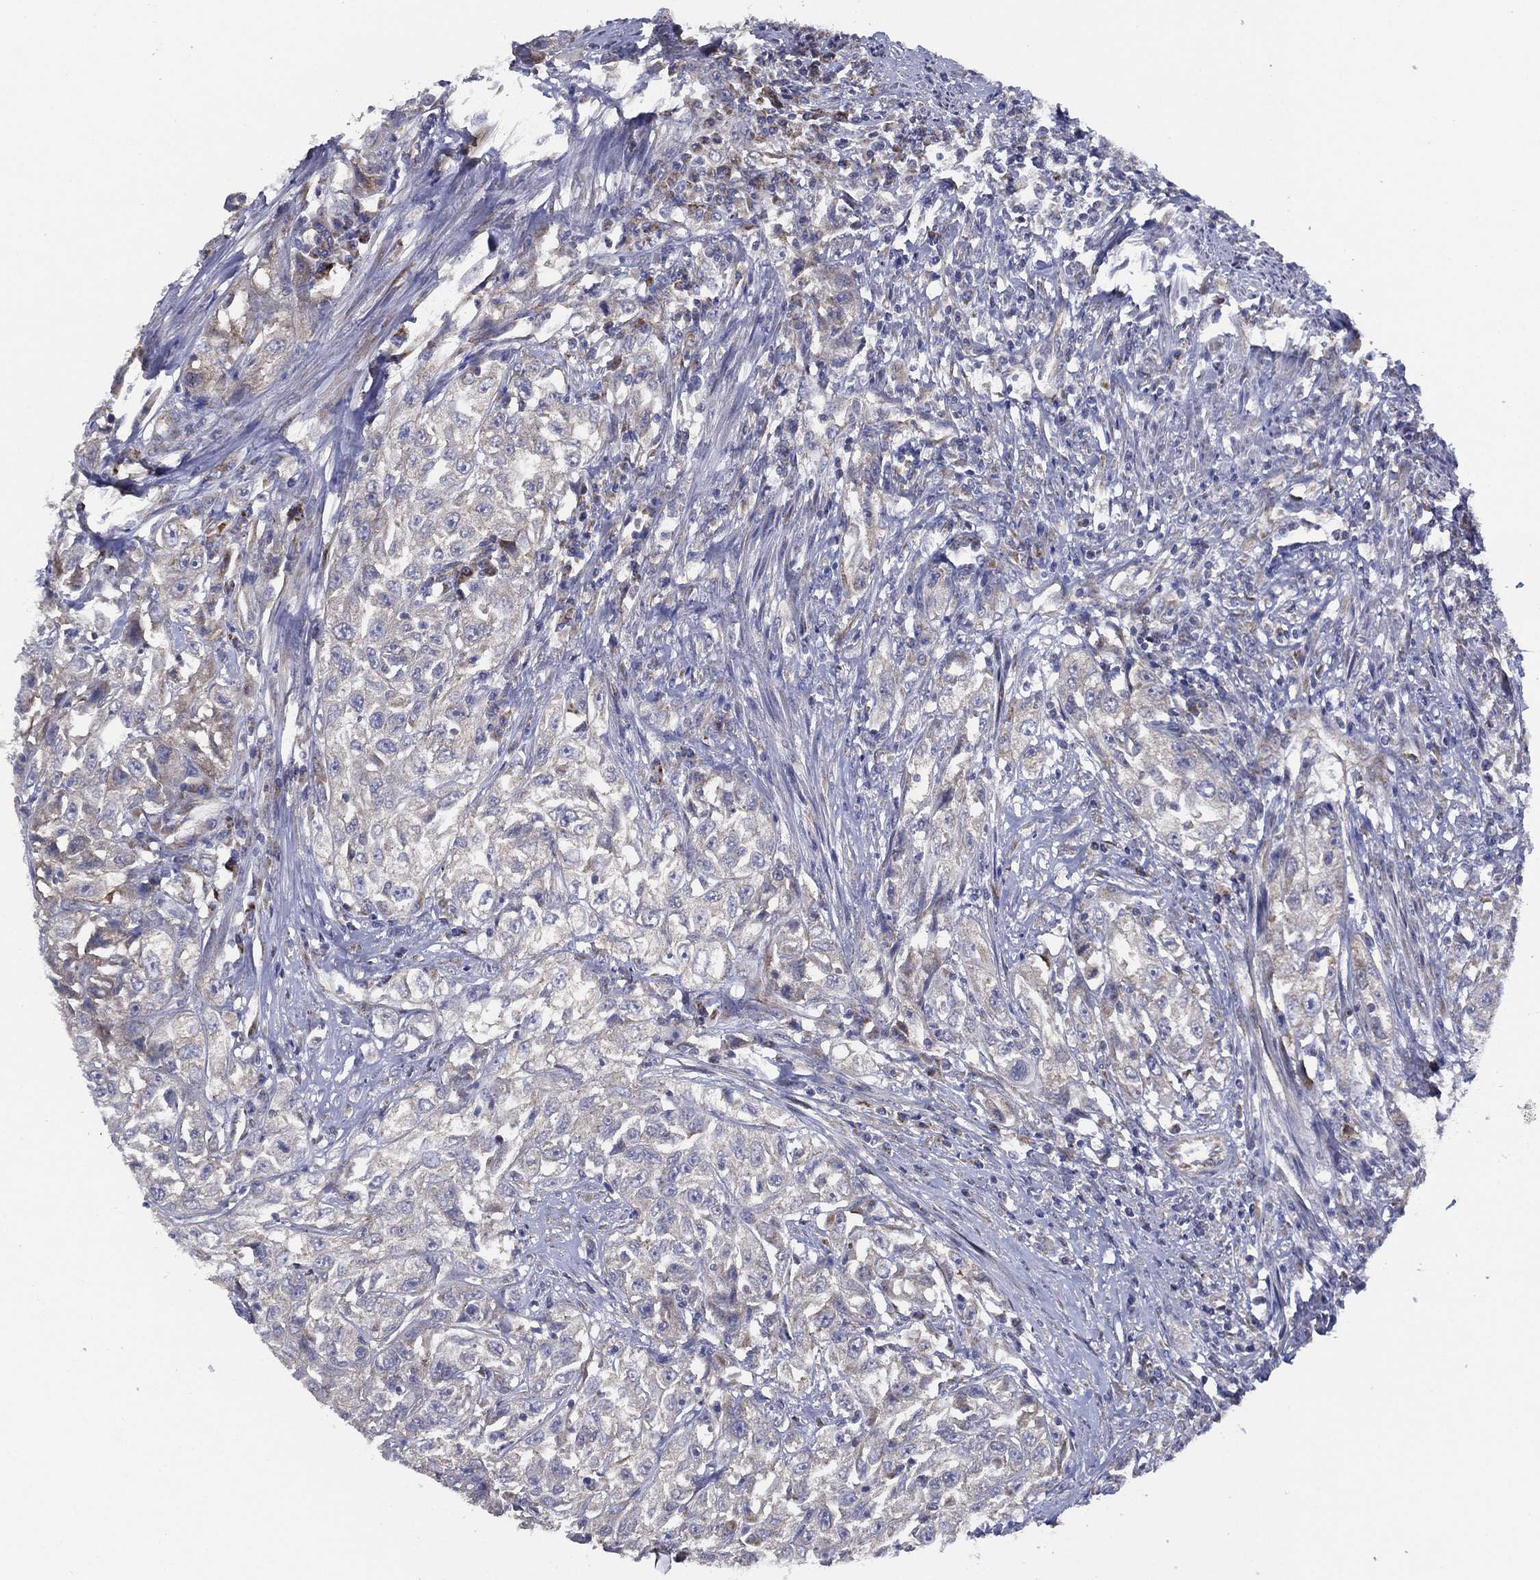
{"staining": {"intensity": "negative", "quantity": "none", "location": "none"}, "tissue": "urothelial cancer", "cell_type": "Tumor cells", "image_type": "cancer", "snomed": [{"axis": "morphology", "description": "Urothelial carcinoma, High grade"}, {"axis": "topography", "description": "Urinary bladder"}], "caption": "The micrograph shows no significant staining in tumor cells of urothelial carcinoma (high-grade).", "gene": "ZNF223", "patient": {"sex": "female", "age": 56}}